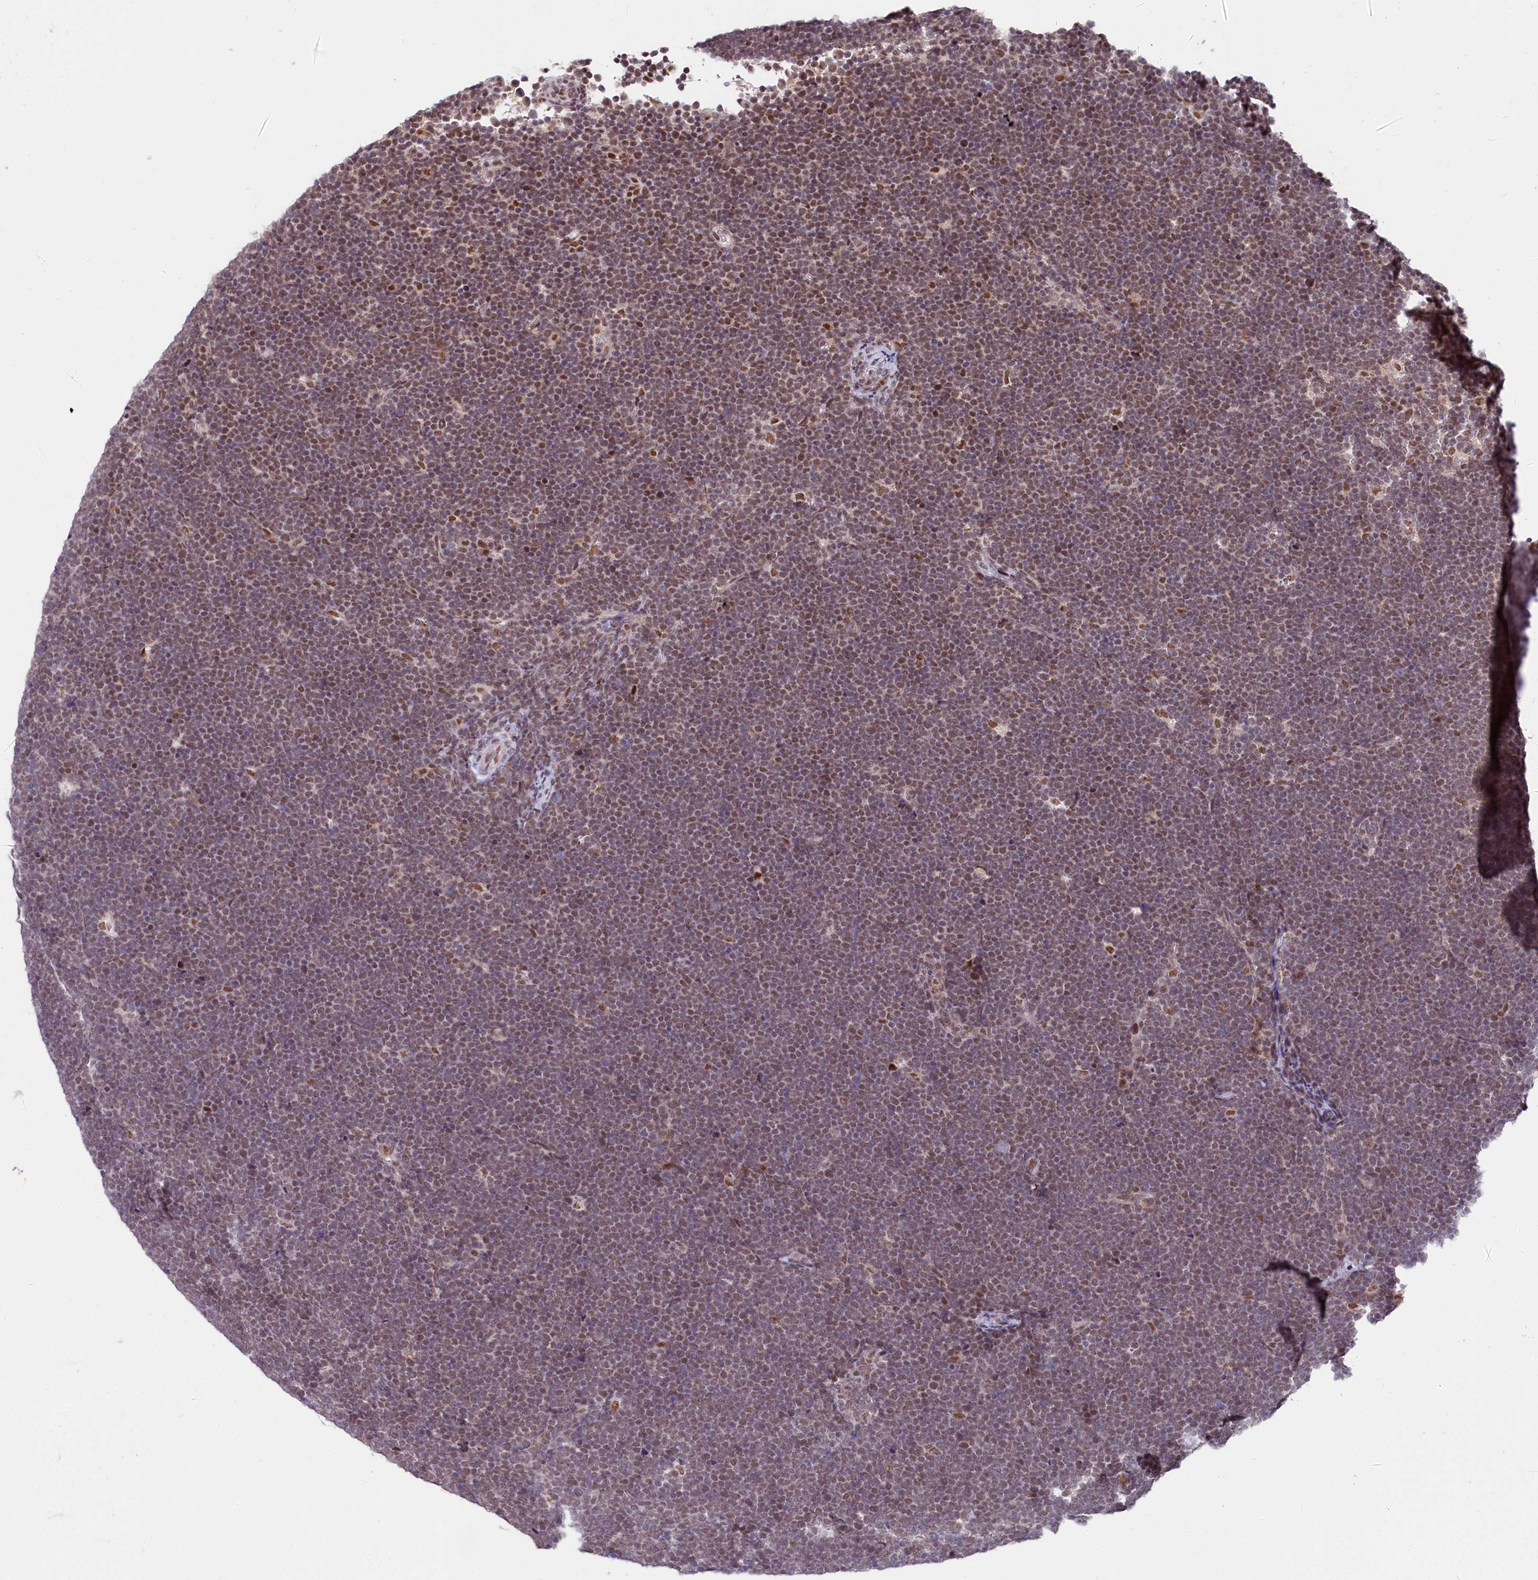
{"staining": {"intensity": "moderate", "quantity": "25%-75%", "location": "nuclear"}, "tissue": "lymphoma", "cell_type": "Tumor cells", "image_type": "cancer", "snomed": [{"axis": "morphology", "description": "Malignant lymphoma, non-Hodgkin's type, High grade"}, {"axis": "topography", "description": "Lymph node"}], "caption": "Immunohistochemistry (IHC) image of neoplastic tissue: human high-grade malignant lymphoma, non-Hodgkin's type stained using IHC exhibits medium levels of moderate protein expression localized specifically in the nuclear of tumor cells, appearing as a nuclear brown color.", "gene": "SCAF11", "patient": {"sex": "male", "age": 13}}